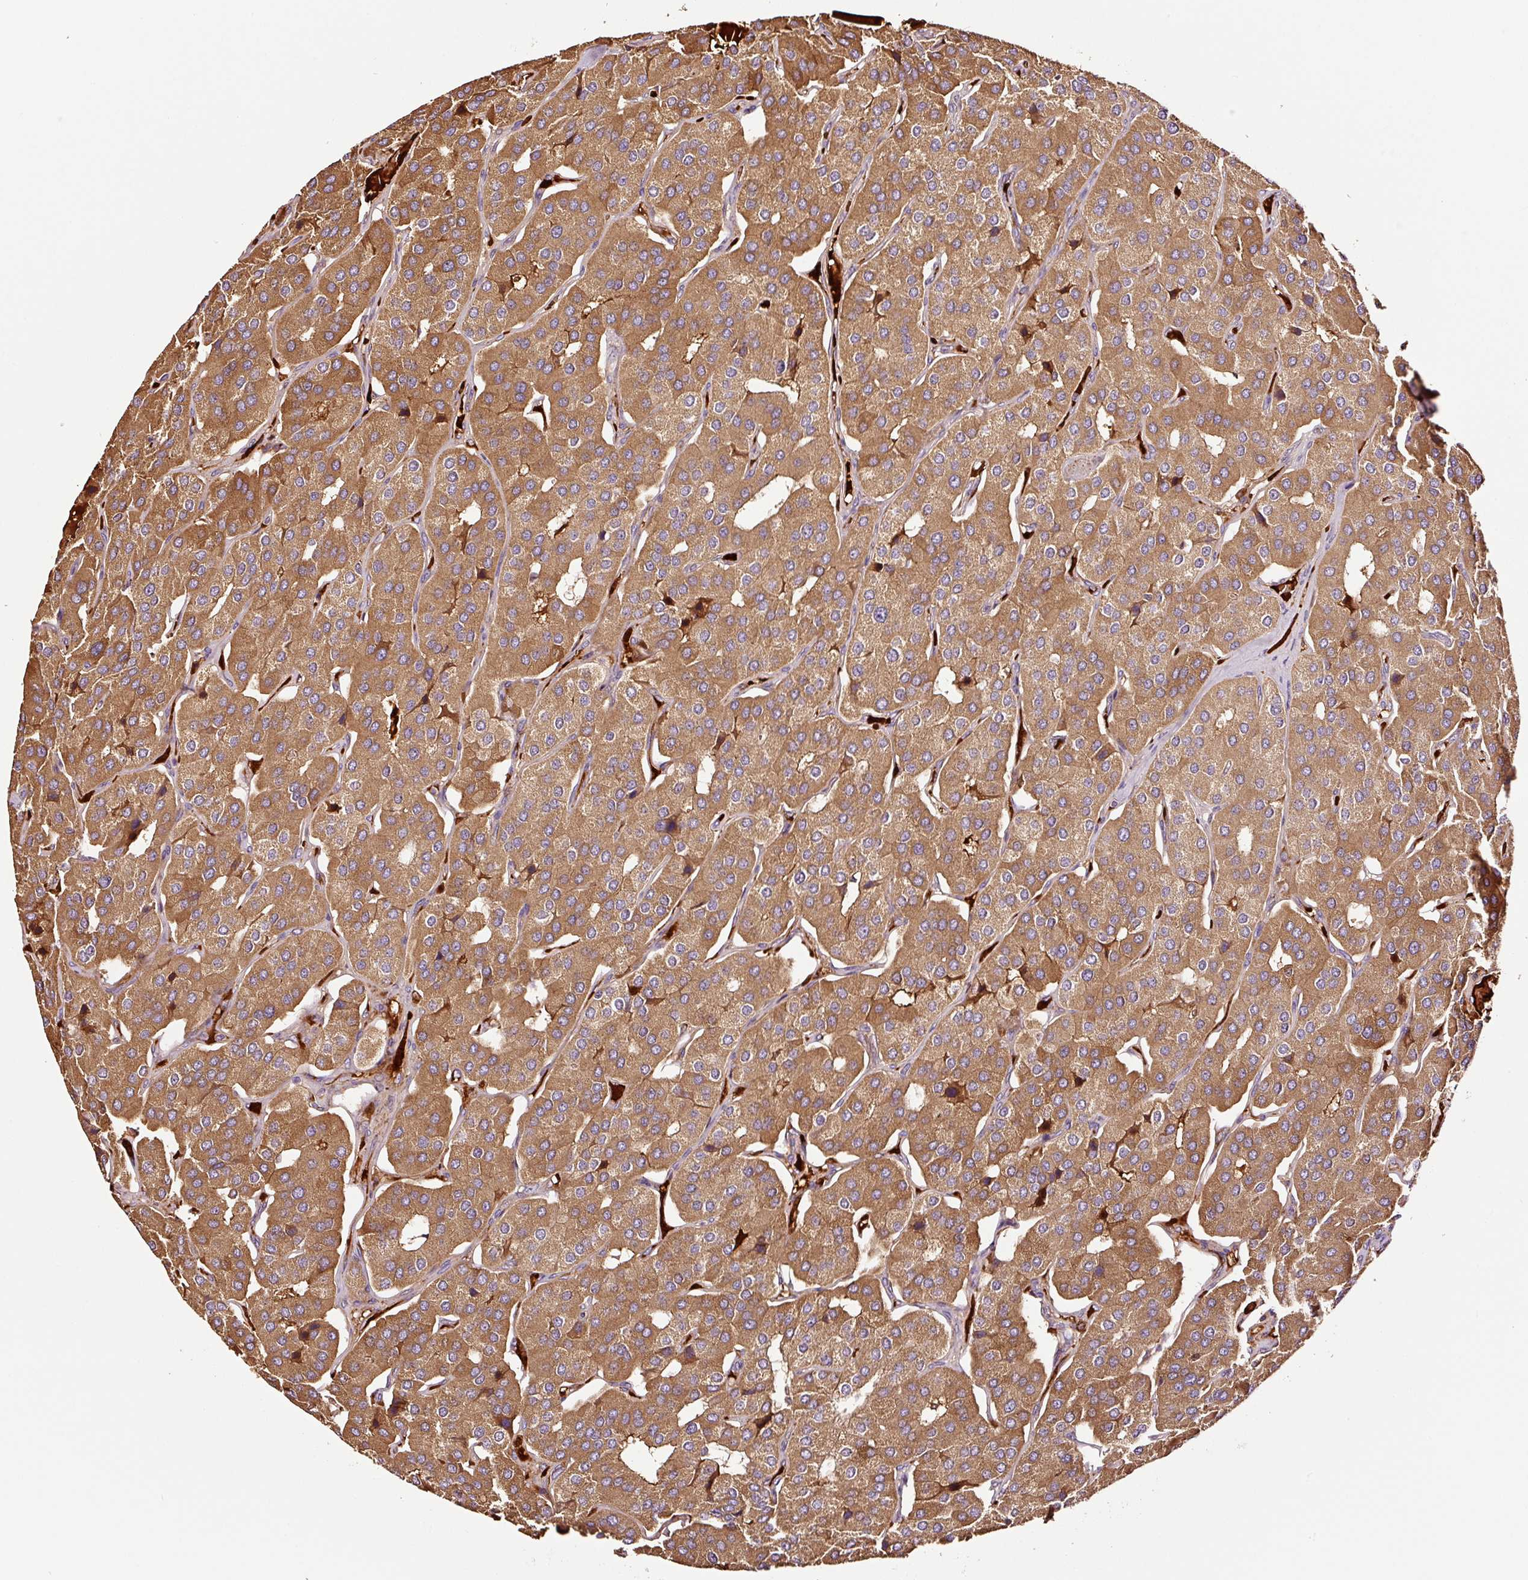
{"staining": {"intensity": "strong", "quantity": ">75%", "location": "cytoplasmic/membranous"}, "tissue": "parathyroid gland", "cell_type": "Glandular cells", "image_type": "normal", "snomed": [{"axis": "morphology", "description": "Normal tissue, NOS"}, {"axis": "morphology", "description": "Adenoma, NOS"}, {"axis": "topography", "description": "Parathyroid gland"}], "caption": "A photomicrograph showing strong cytoplasmic/membranous positivity in approximately >75% of glandular cells in normal parathyroid gland, as visualized by brown immunohistochemical staining.", "gene": "PGLYRP2", "patient": {"sex": "female", "age": 86}}